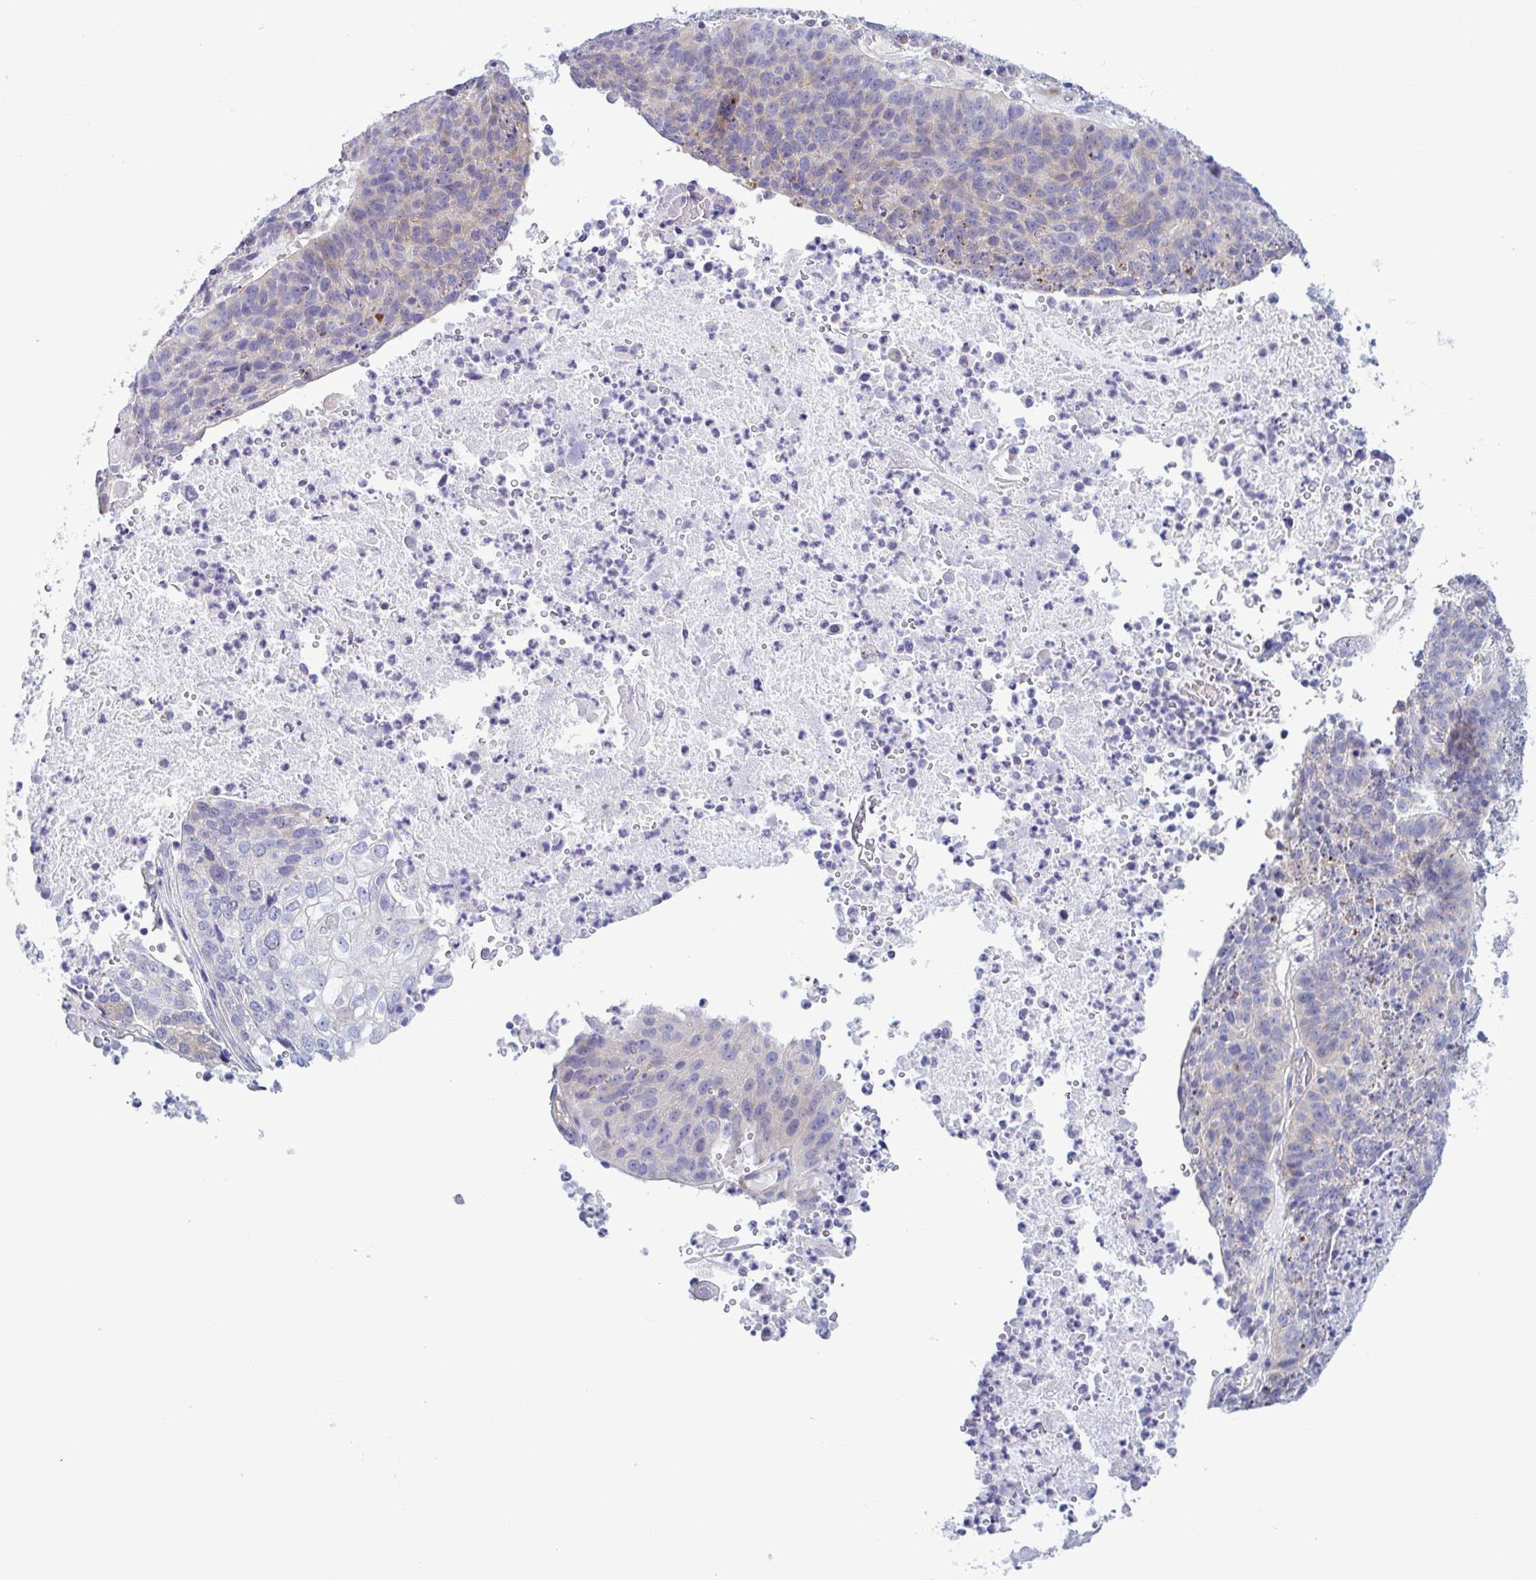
{"staining": {"intensity": "weak", "quantity": "<25%", "location": "cytoplasmic/membranous"}, "tissue": "lung cancer", "cell_type": "Tumor cells", "image_type": "cancer", "snomed": [{"axis": "morphology", "description": "Squamous cell carcinoma, NOS"}, {"axis": "topography", "description": "Lung"}], "caption": "IHC micrograph of lung cancer stained for a protein (brown), which exhibits no positivity in tumor cells.", "gene": "TNNI2", "patient": {"sex": "male", "age": 63}}